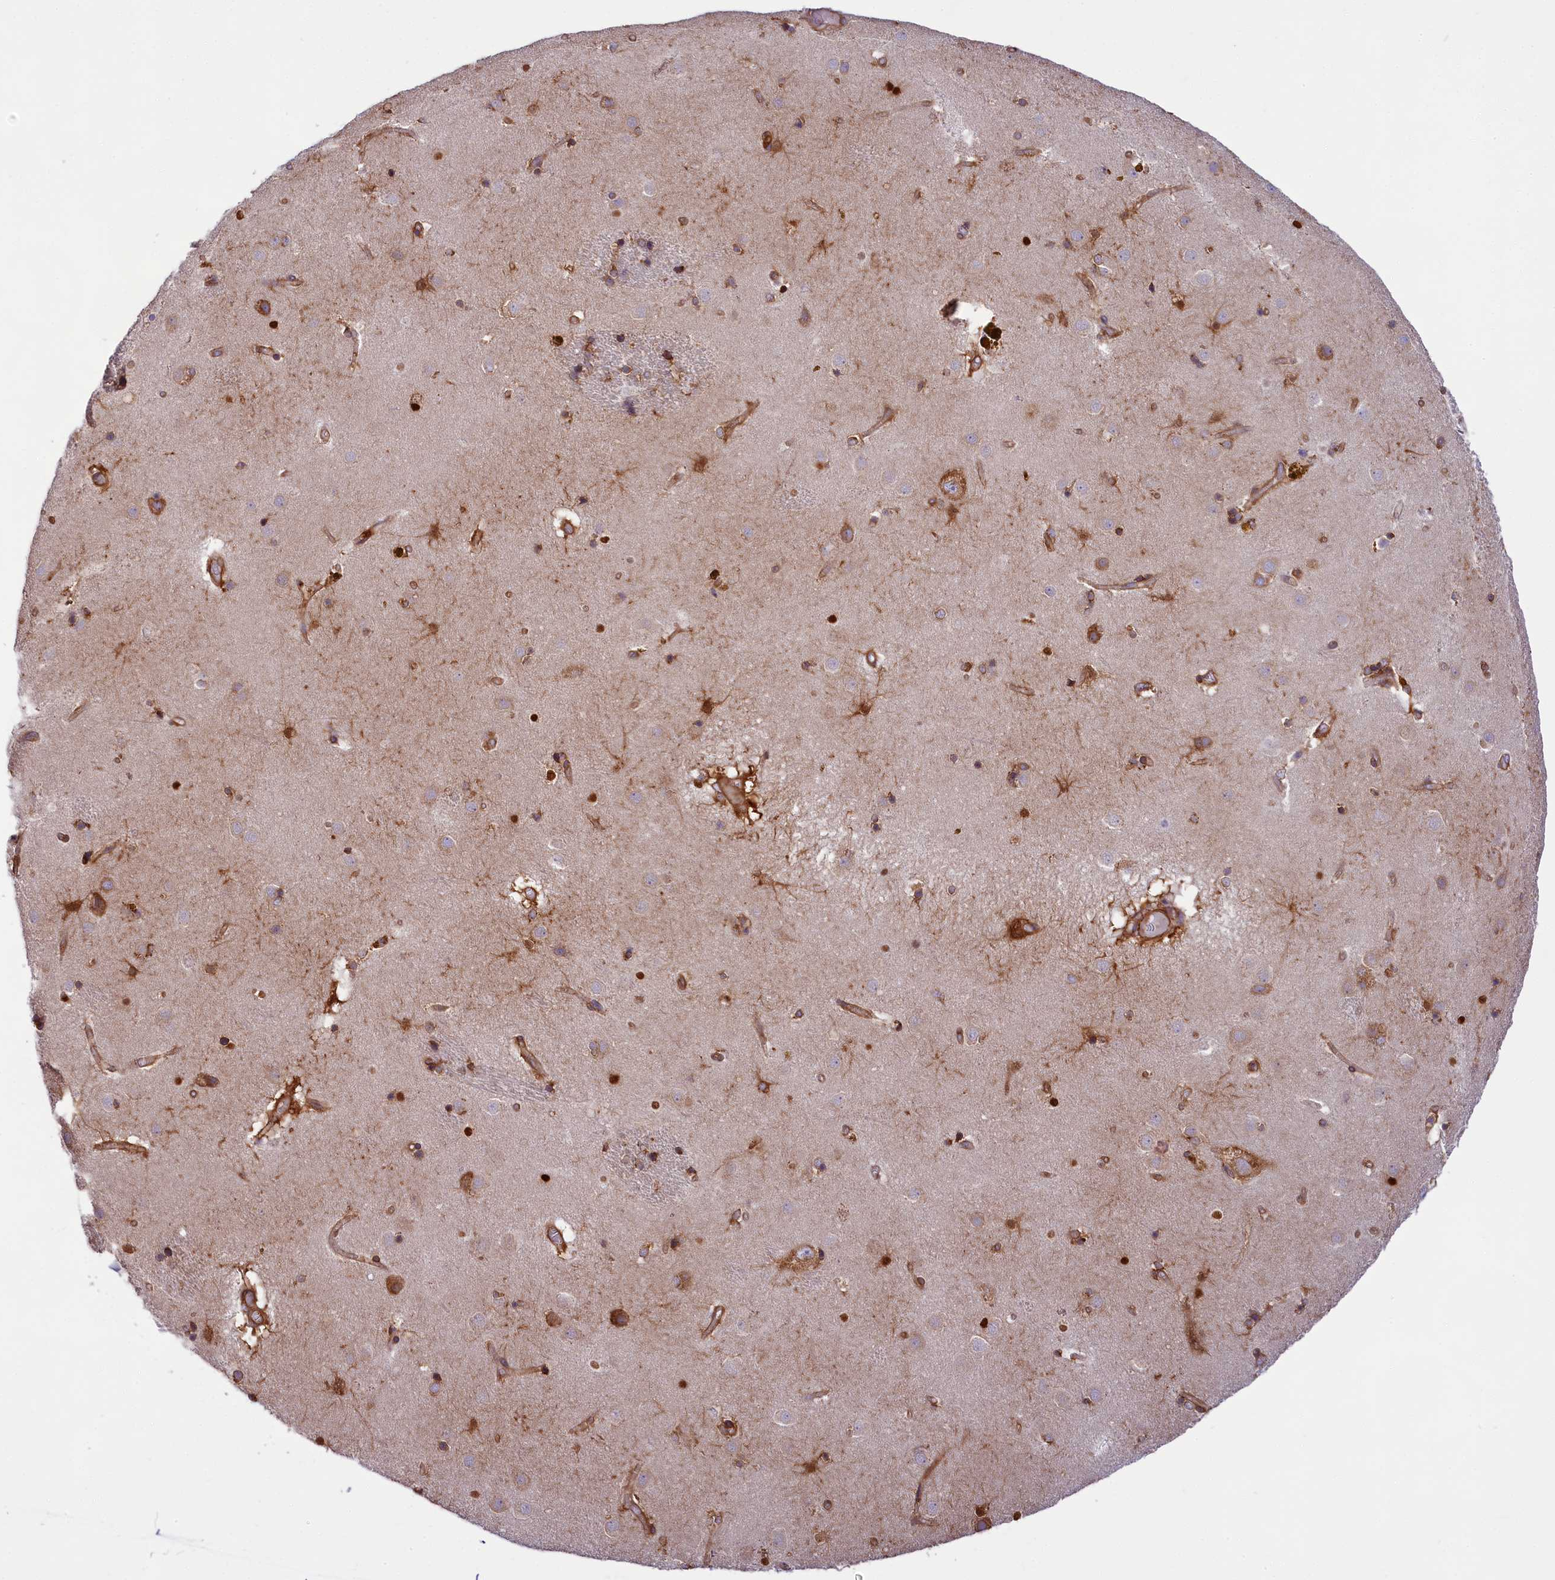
{"staining": {"intensity": "strong", "quantity": "25%-75%", "location": "cytoplasmic/membranous"}, "tissue": "caudate", "cell_type": "Glial cells", "image_type": "normal", "snomed": [{"axis": "morphology", "description": "Normal tissue, NOS"}, {"axis": "topography", "description": "Lateral ventricle wall"}], "caption": "Caudate was stained to show a protein in brown. There is high levels of strong cytoplasmic/membranous staining in approximately 25%-75% of glial cells. (IHC, brightfield microscopy, high magnification).", "gene": "GYS1", "patient": {"sex": "male", "age": 70}}